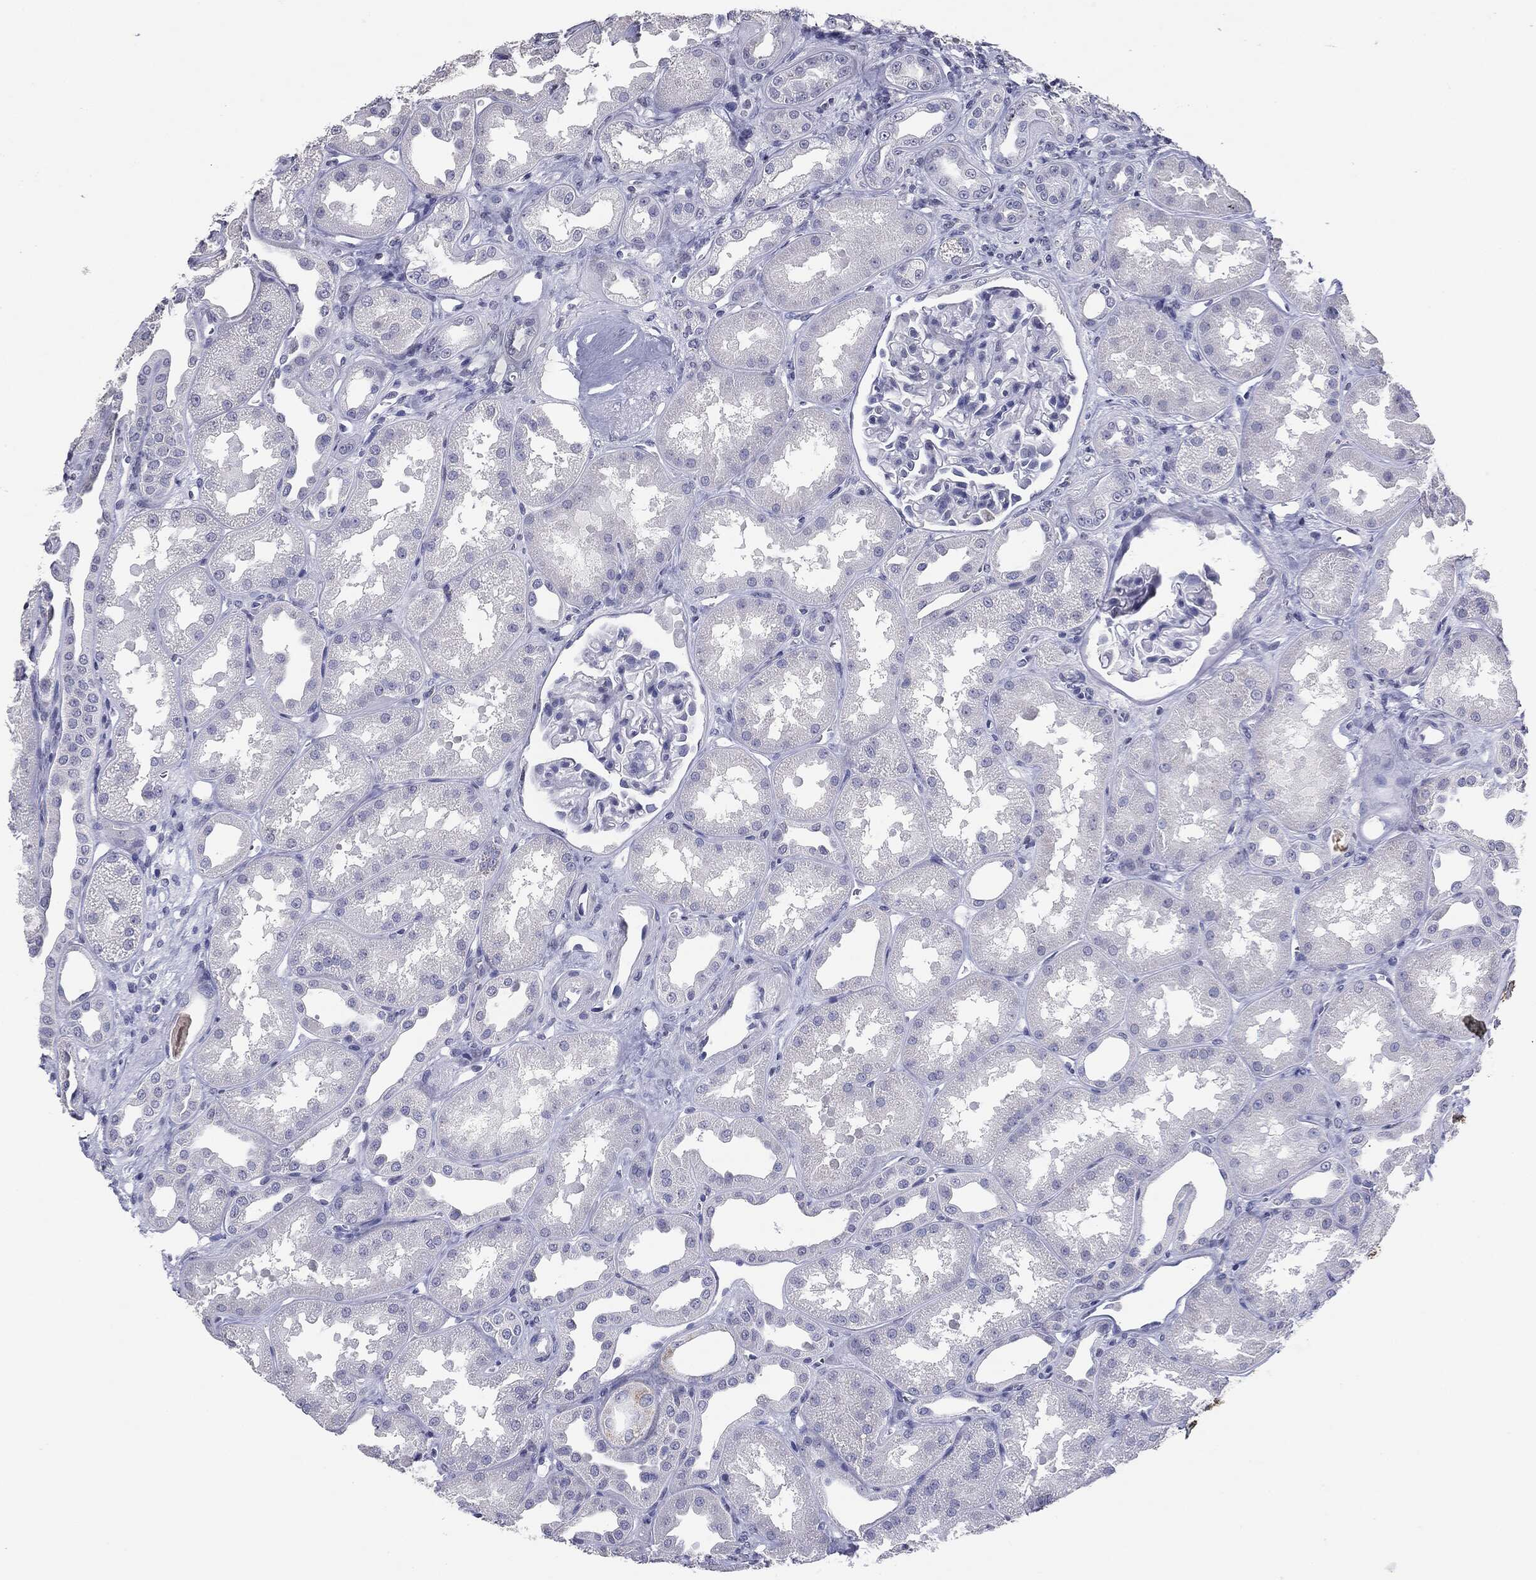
{"staining": {"intensity": "negative", "quantity": "none", "location": "none"}, "tissue": "kidney", "cell_type": "Cells in glomeruli", "image_type": "normal", "snomed": [{"axis": "morphology", "description": "Normal tissue, NOS"}, {"axis": "topography", "description": "Kidney"}], "caption": "The immunohistochemistry (IHC) image has no significant expression in cells in glomeruli of kidney. (DAB (3,3'-diaminobenzidine) IHC visualized using brightfield microscopy, high magnification).", "gene": "SERPINB4", "patient": {"sex": "male", "age": 61}}